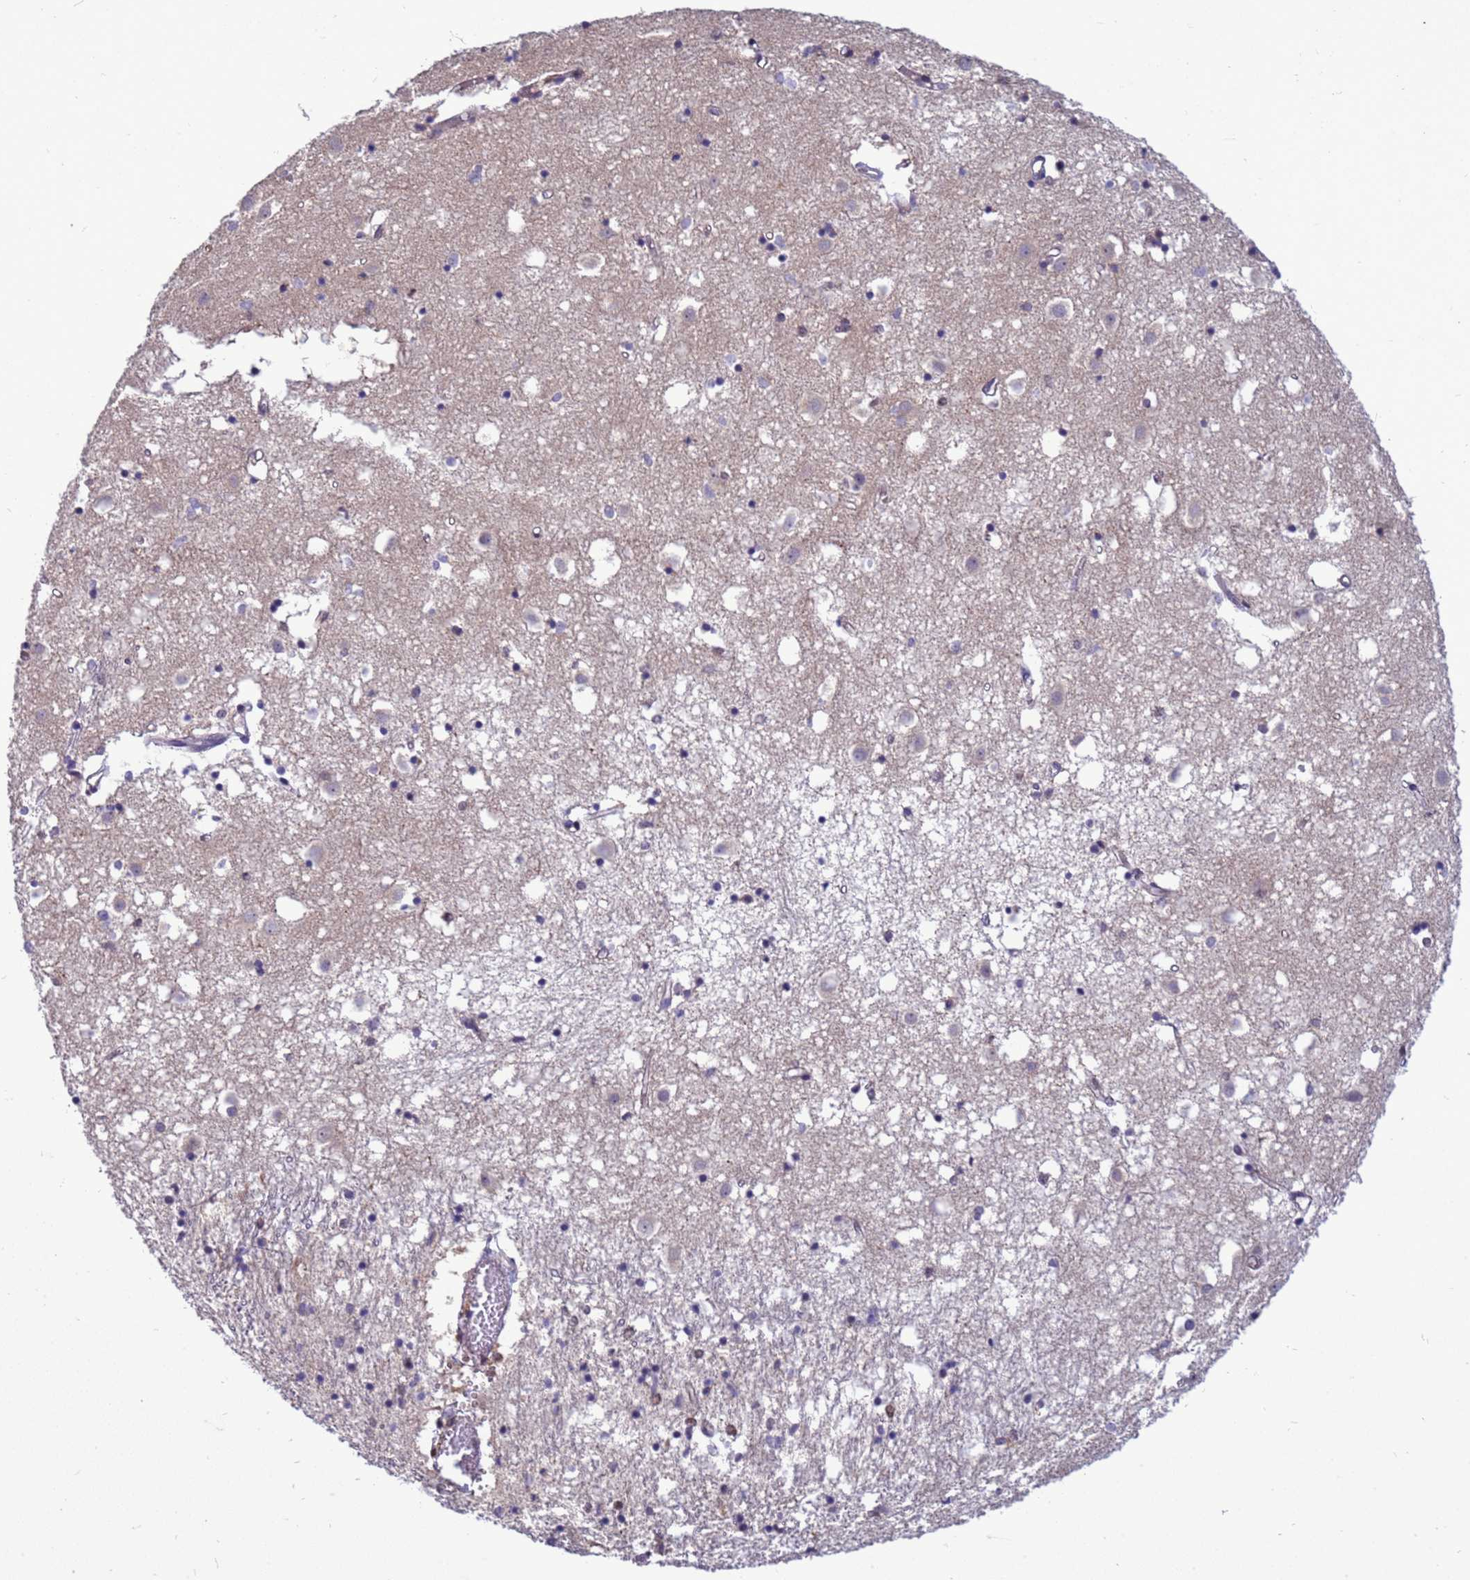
{"staining": {"intensity": "negative", "quantity": "none", "location": "none"}, "tissue": "caudate", "cell_type": "Glial cells", "image_type": "normal", "snomed": [{"axis": "morphology", "description": "Normal tissue, NOS"}, {"axis": "topography", "description": "Lateral ventricle wall"}], "caption": "An image of caudate stained for a protein demonstrates no brown staining in glial cells. (DAB (3,3'-diaminobenzidine) IHC with hematoxylin counter stain).", "gene": "NSL1", "patient": {"sex": "male", "age": 70}}